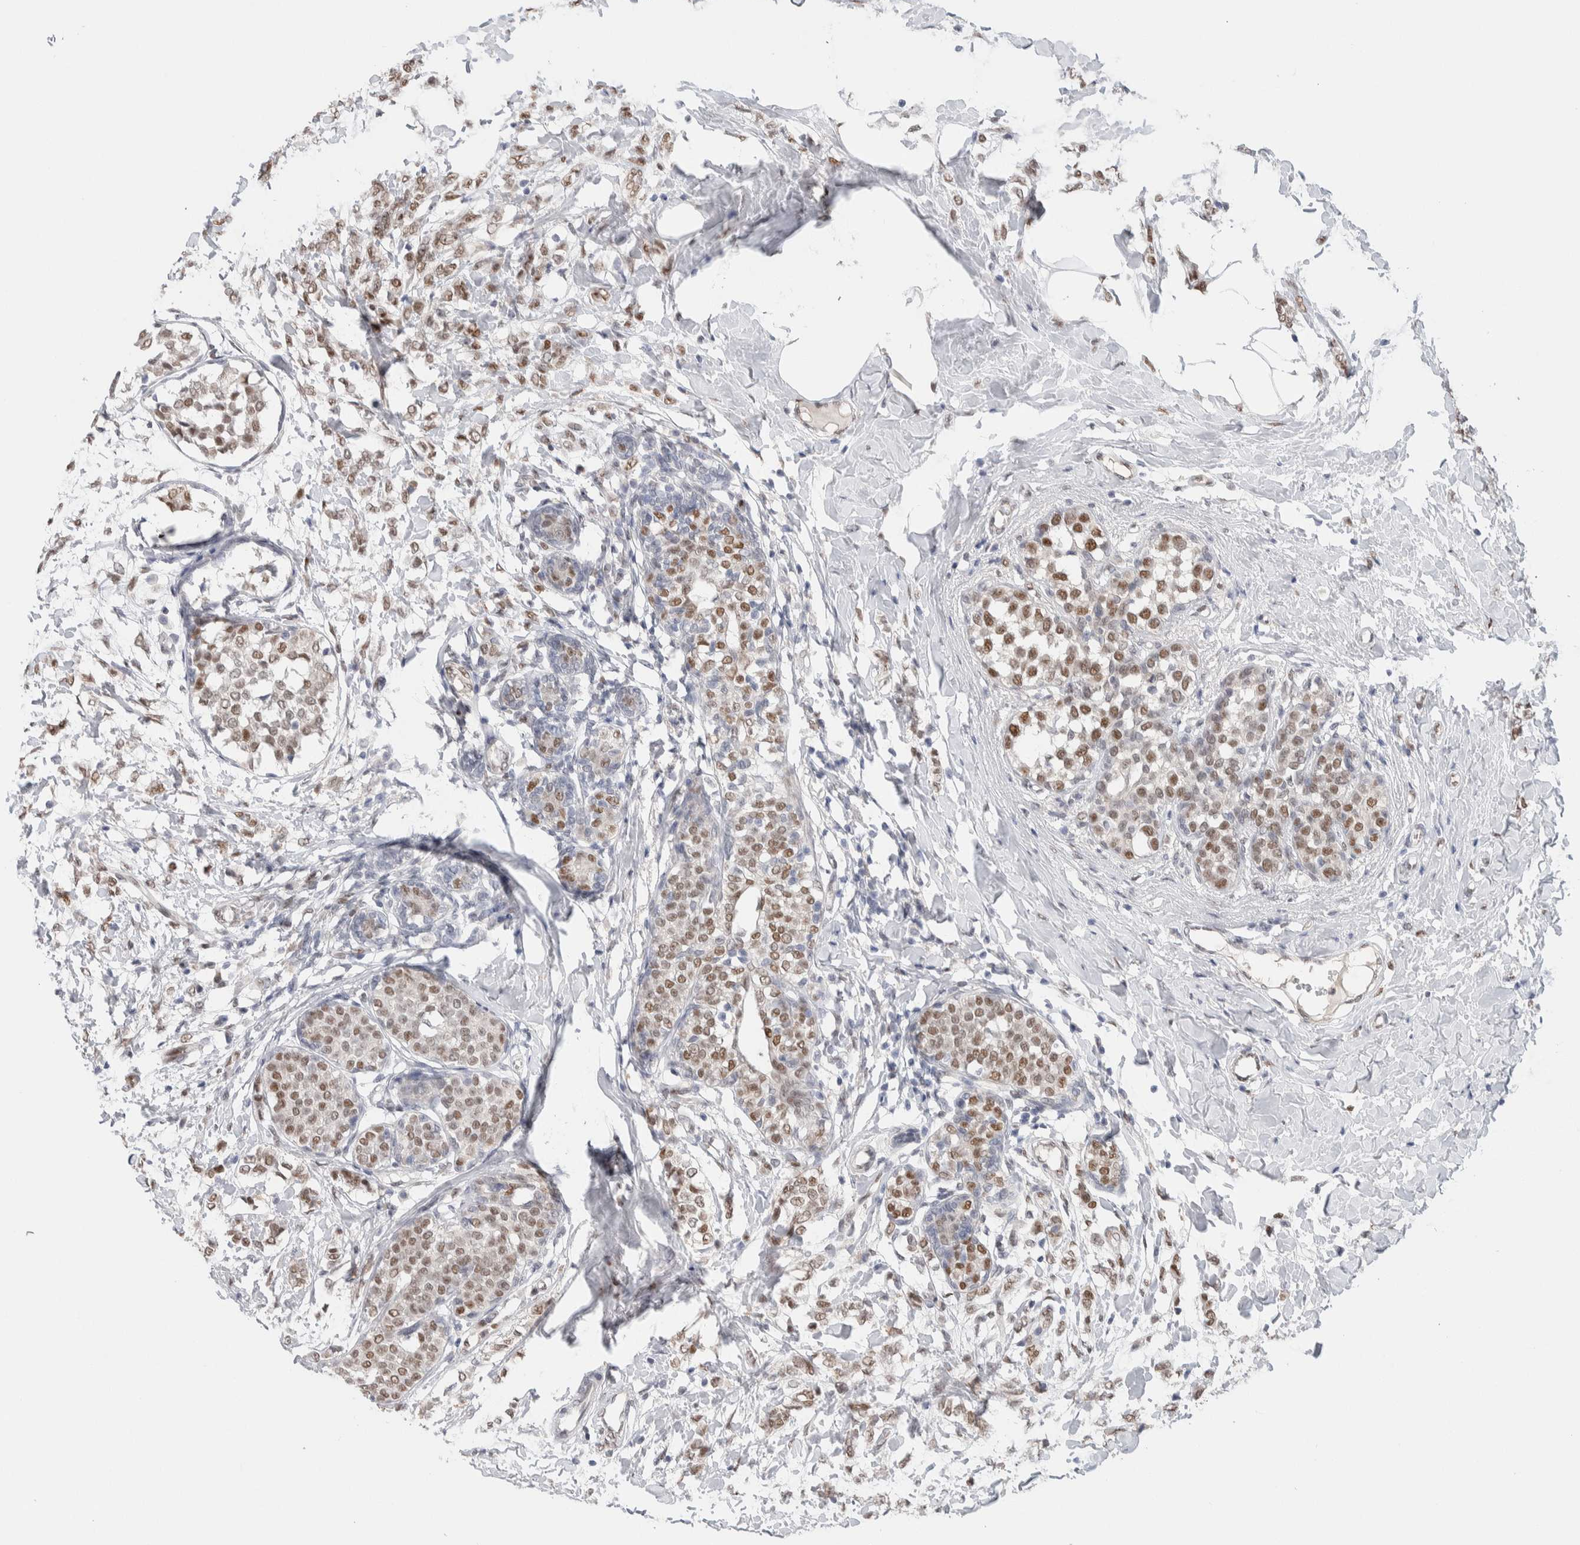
{"staining": {"intensity": "moderate", "quantity": ">75%", "location": "nuclear"}, "tissue": "breast cancer", "cell_type": "Tumor cells", "image_type": "cancer", "snomed": [{"axis": "morphology", "description": "Lobular carcinoma, in situ"}, {"axis": "morphology", "description": "Lobular carcinoma"}, {"axis": "topography", "description": "Breast"}], "caption": "DAB (3,3'-diaminobenzidine) immunohistochemical staining of human breast cancer (lobular carcinoma in situ) shows moderate nuclear protein staining in approximately >75% of tumor cells.", "gene": "PRMT1", "patient": {"sex": "female", "age": 41}}